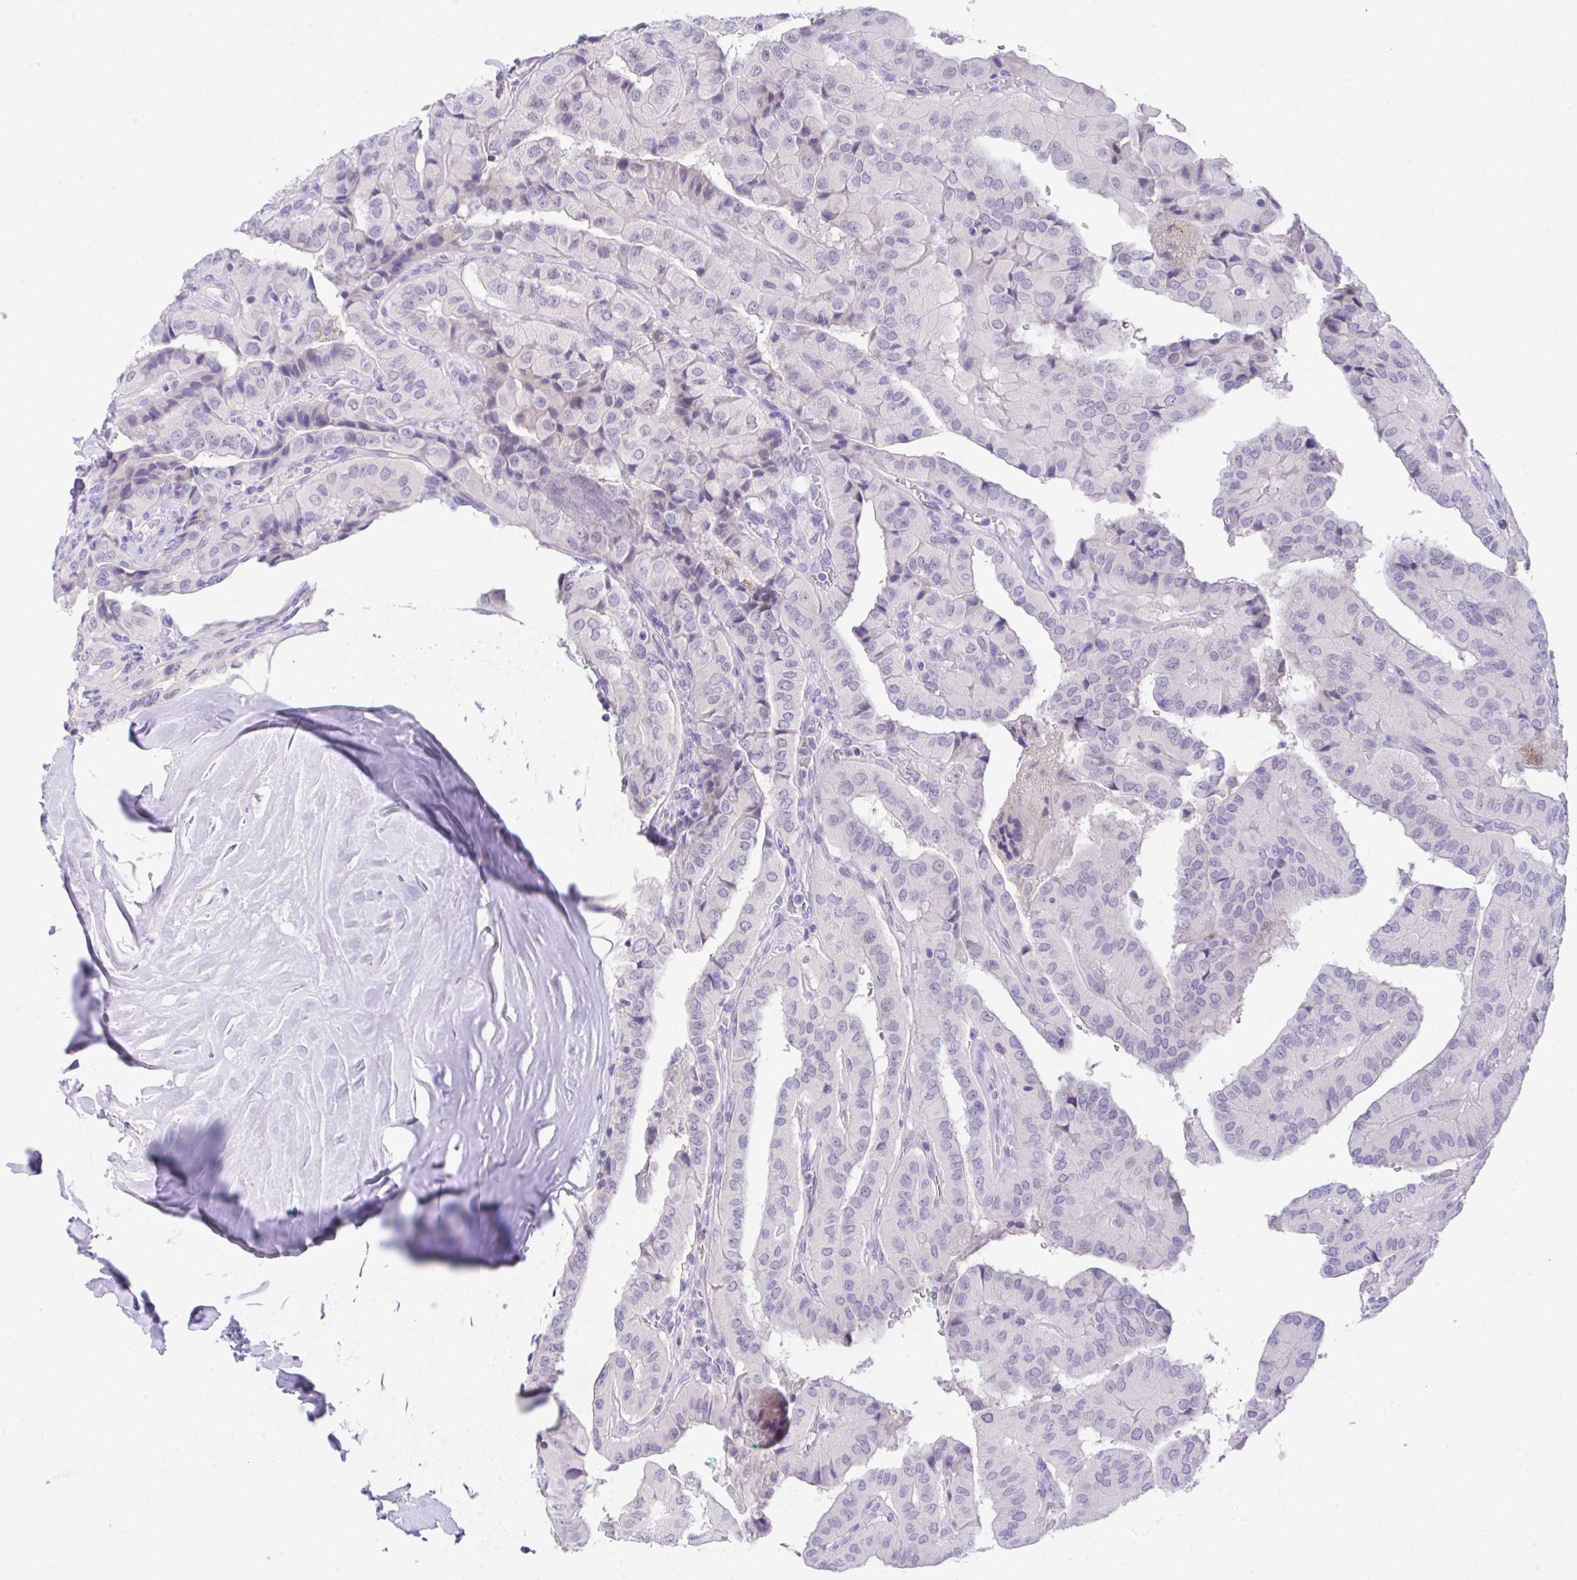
{"staining": {"intensity": "negative", "quantity": "none", "location": "none"}, "tissue": "thyroid cancer", "cell_type": "Tumor cells", "image_type": "cancer", "snomed": [{"axis": "morphology", "description": "Normal tissue, NOS"}, {"axis": "morphology", "description": "Papillary adenocarcinoma, NOS"}, {"axis": "topography", "description": "Thyroid gland"}], "caption": "High magnification brightfield microscopy of papillary adenocarcinoma (thyroid) stained with DAB (3,3'-diaminobenzidine) (brown) and counterstained with hematoxylin (blue): tumor cells show no significant expression.", "gene": "HOXB4", "patient": {"sex": "female", "age": 59}}